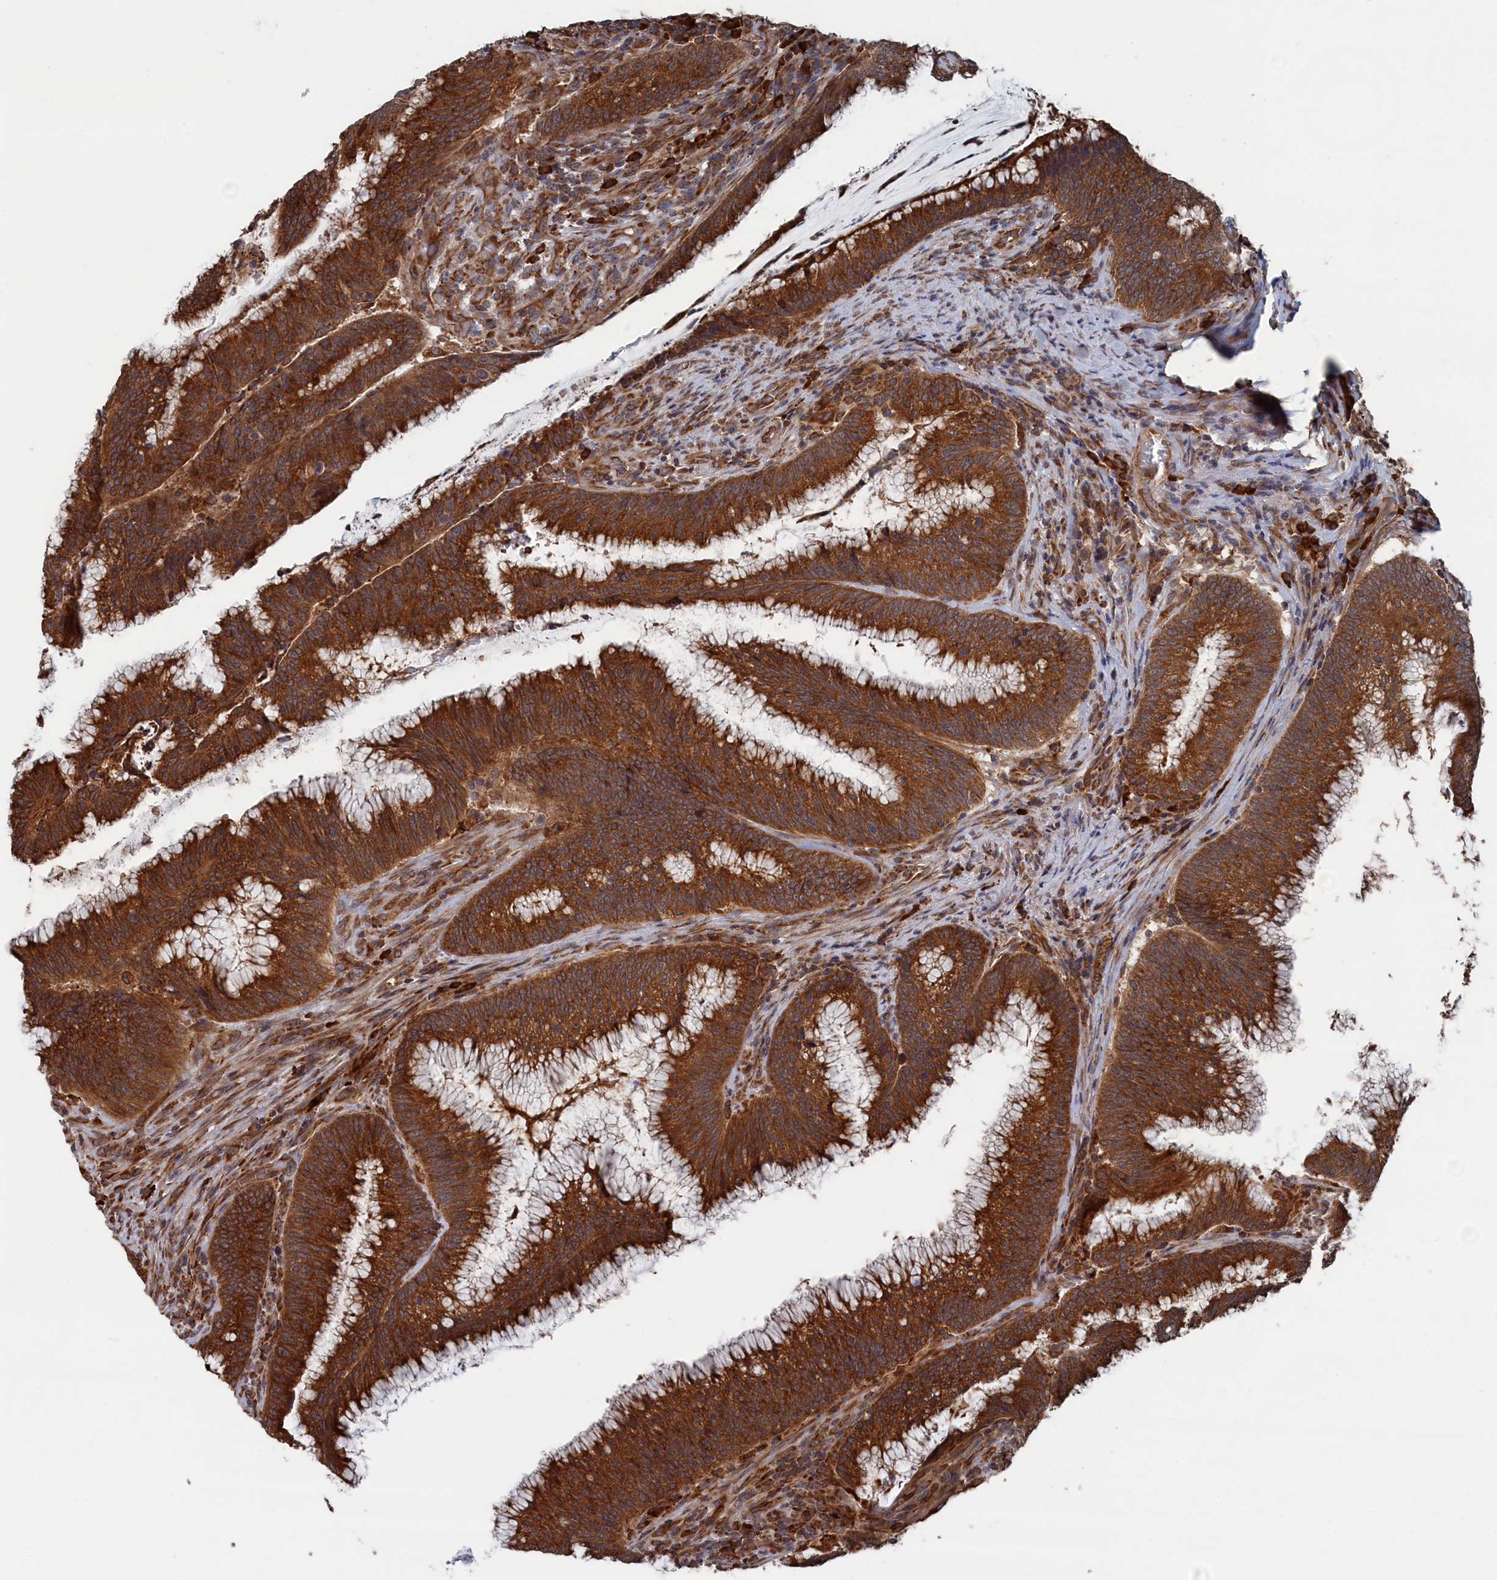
{"staining": {"intensity": "strong", "quantity": ">75%", "location": "cytoplasmic/membranous"}, "tissue": "colorectal cancer", "cell_type": "Tumor cells", "image_type": "cancer", "snomed": [{"axis": "morphology", "description": "Adenocarcinoma, NOS"}, {"axis": "topography", "description": "Rectum"}], "caption": "Immunohistochemistry staining of colorectal adenocarcinoma, which shows high levels of strong cytoplasmic/membranous positivity in about >75% of tumor cells indicating strong cytoplasmic/membranous protein staining. The staining was performed using DAB (3,3'-diaminobenzidine) (brown) for protein detection and nuclei were counterstained in hematoxylin (blue).", "gene": "BPIFB6", "patient": {"sex": "female", "age": 77}}